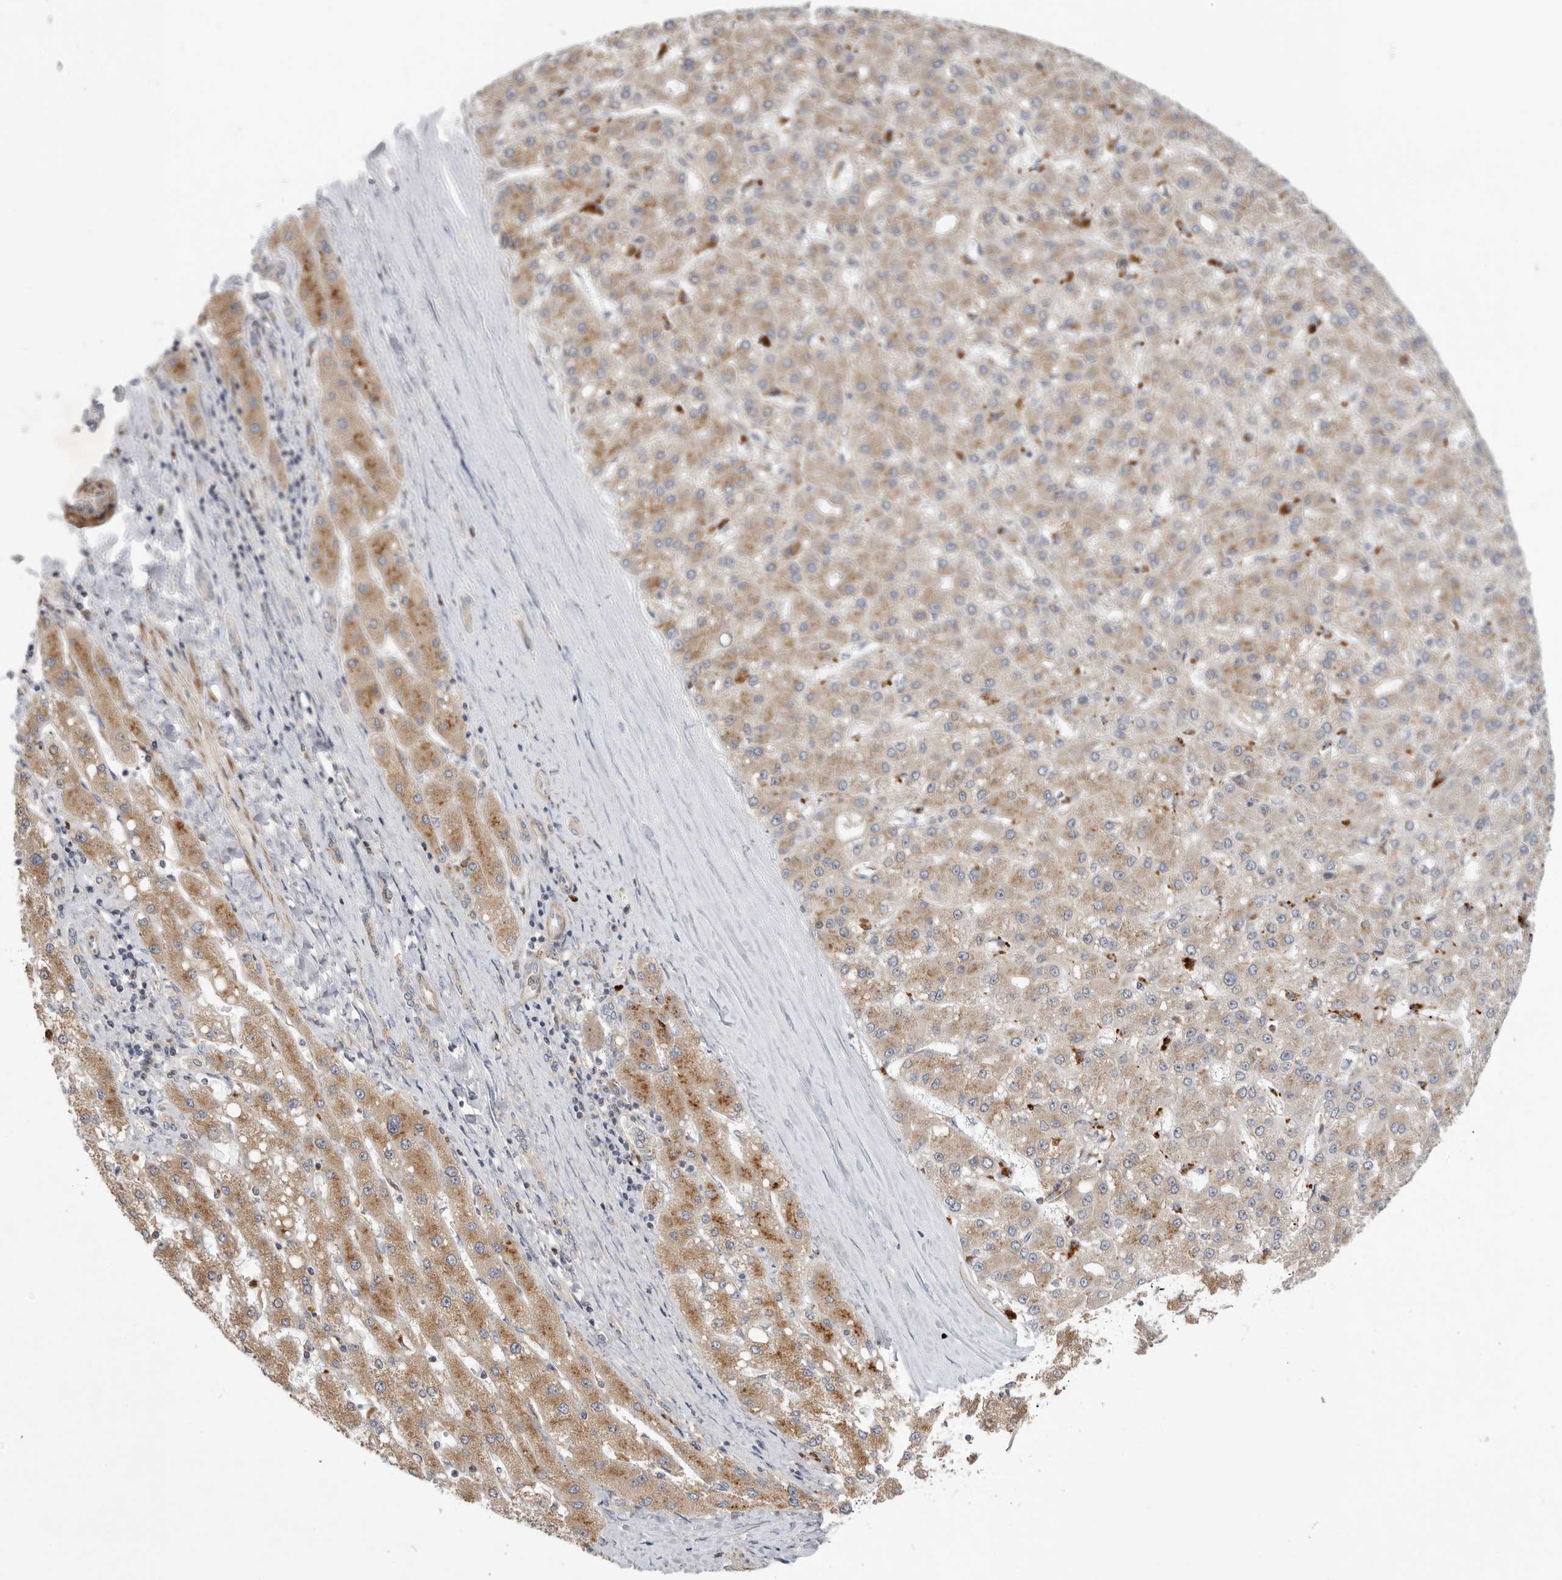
{"staining": {"intensity": "moderate", "quantity": ">75%", "location": "cytoplasmic/membranous"}, "tissue": "liver cancer", "cell_type": "Tumor cells", "image_type": "cancer", "snomed": [{"axis": "morphology", "description": "Carcinoma, Hepatocellular, NOS"}, {"axis": "topography", "description": "Liver"}], "caption": "Protein staining of hepatocellular carcinoma (liver) tissue displays moderate cytoplasmic/membranous positivity in about >75% of tumor cells.", "gene": "GNE", "patient": {"sex": "male", "age": 67}}